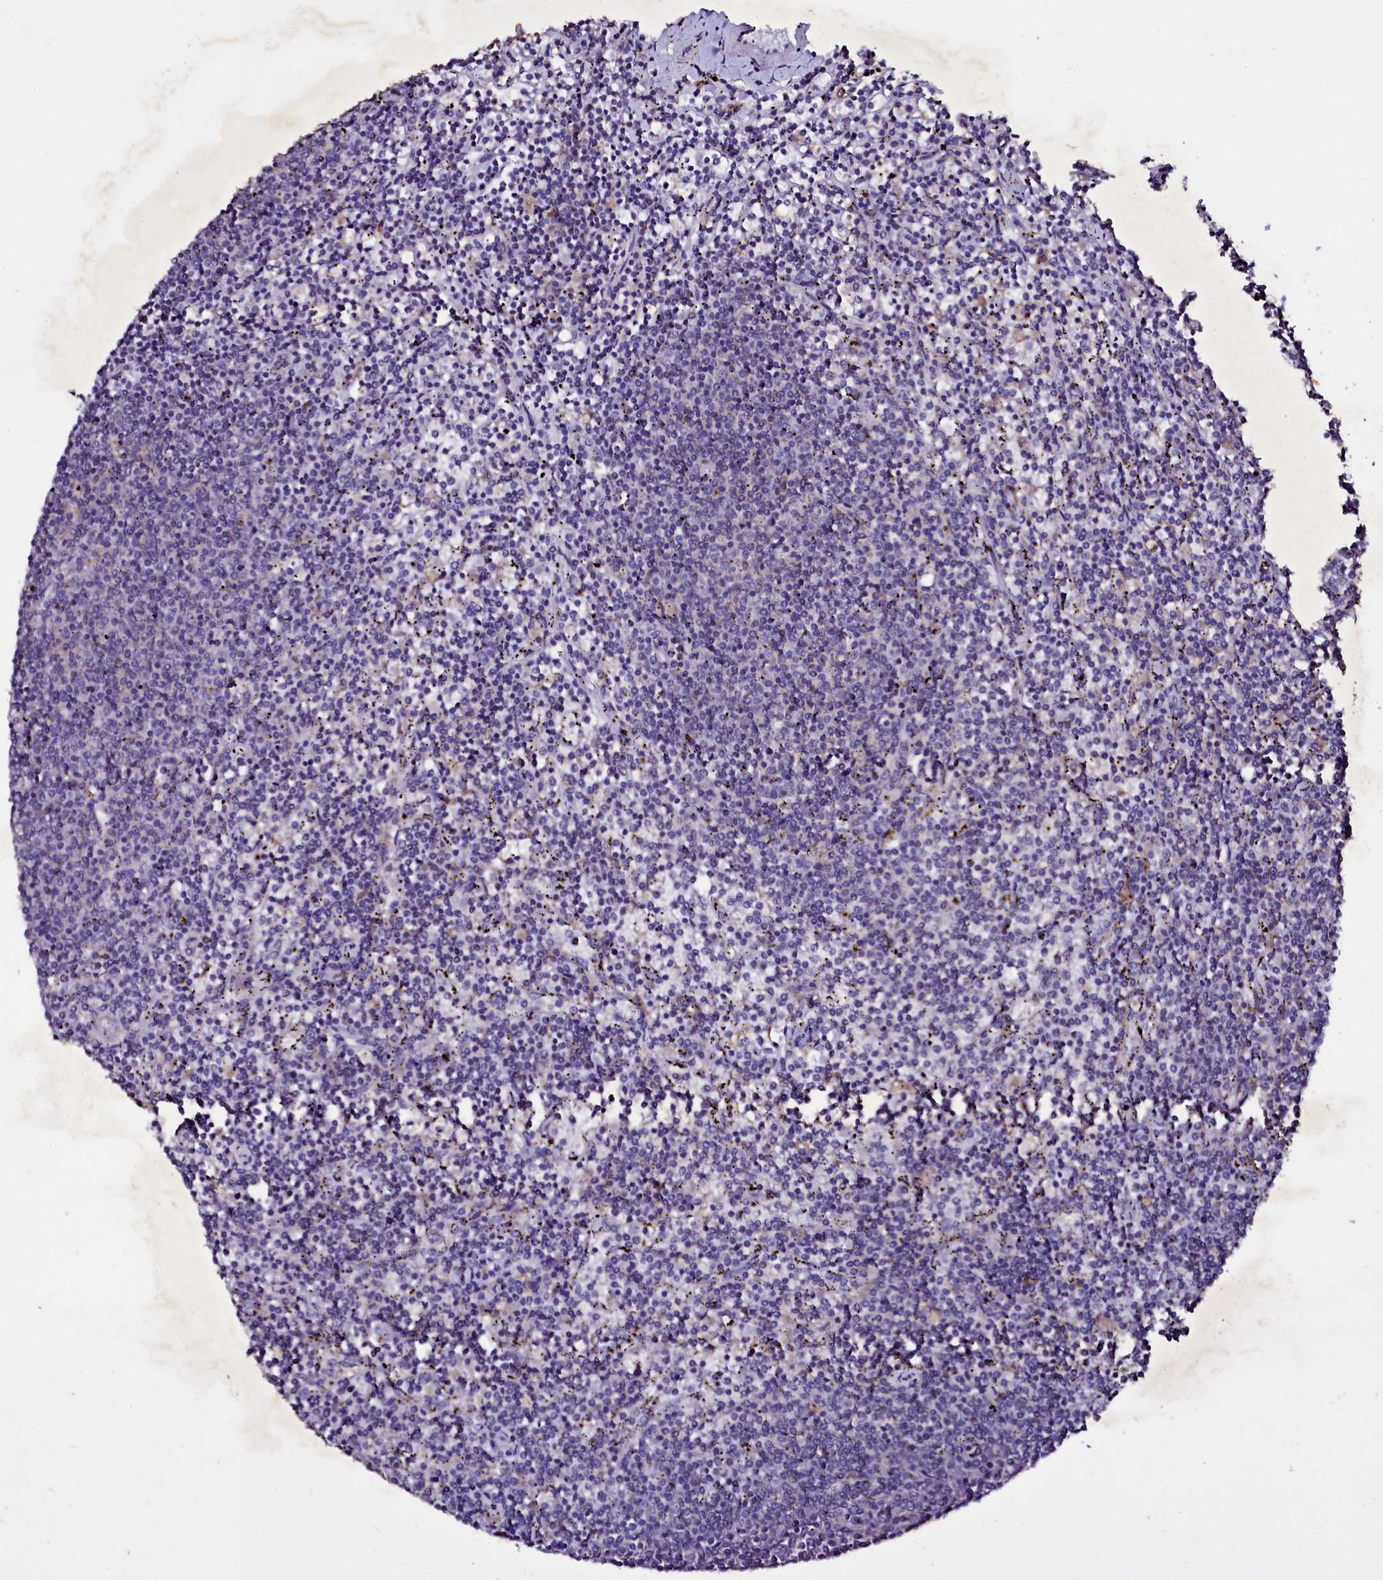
{"staining": {"intensity": "negative", "quantity": "none", "location": "none"}, "tissue": "lymphoma", "cell_type": "Tumor cells", "image_type": "cancer", "snomed": [{"axis": "morphology", "description": "Malignant lymphoma, non-Hodgkin's type, Low grade"}, {"axis": "topography", "description": "Spleen"}], "caption": "This is an immunohistochemistry micrograph of human malignant lymphoma, non-Hodgkin's type (low-grade). There is no positivity in tumor cells.", "gene": "SELENOT", "patient": {"sex": "female", "age": 50}}